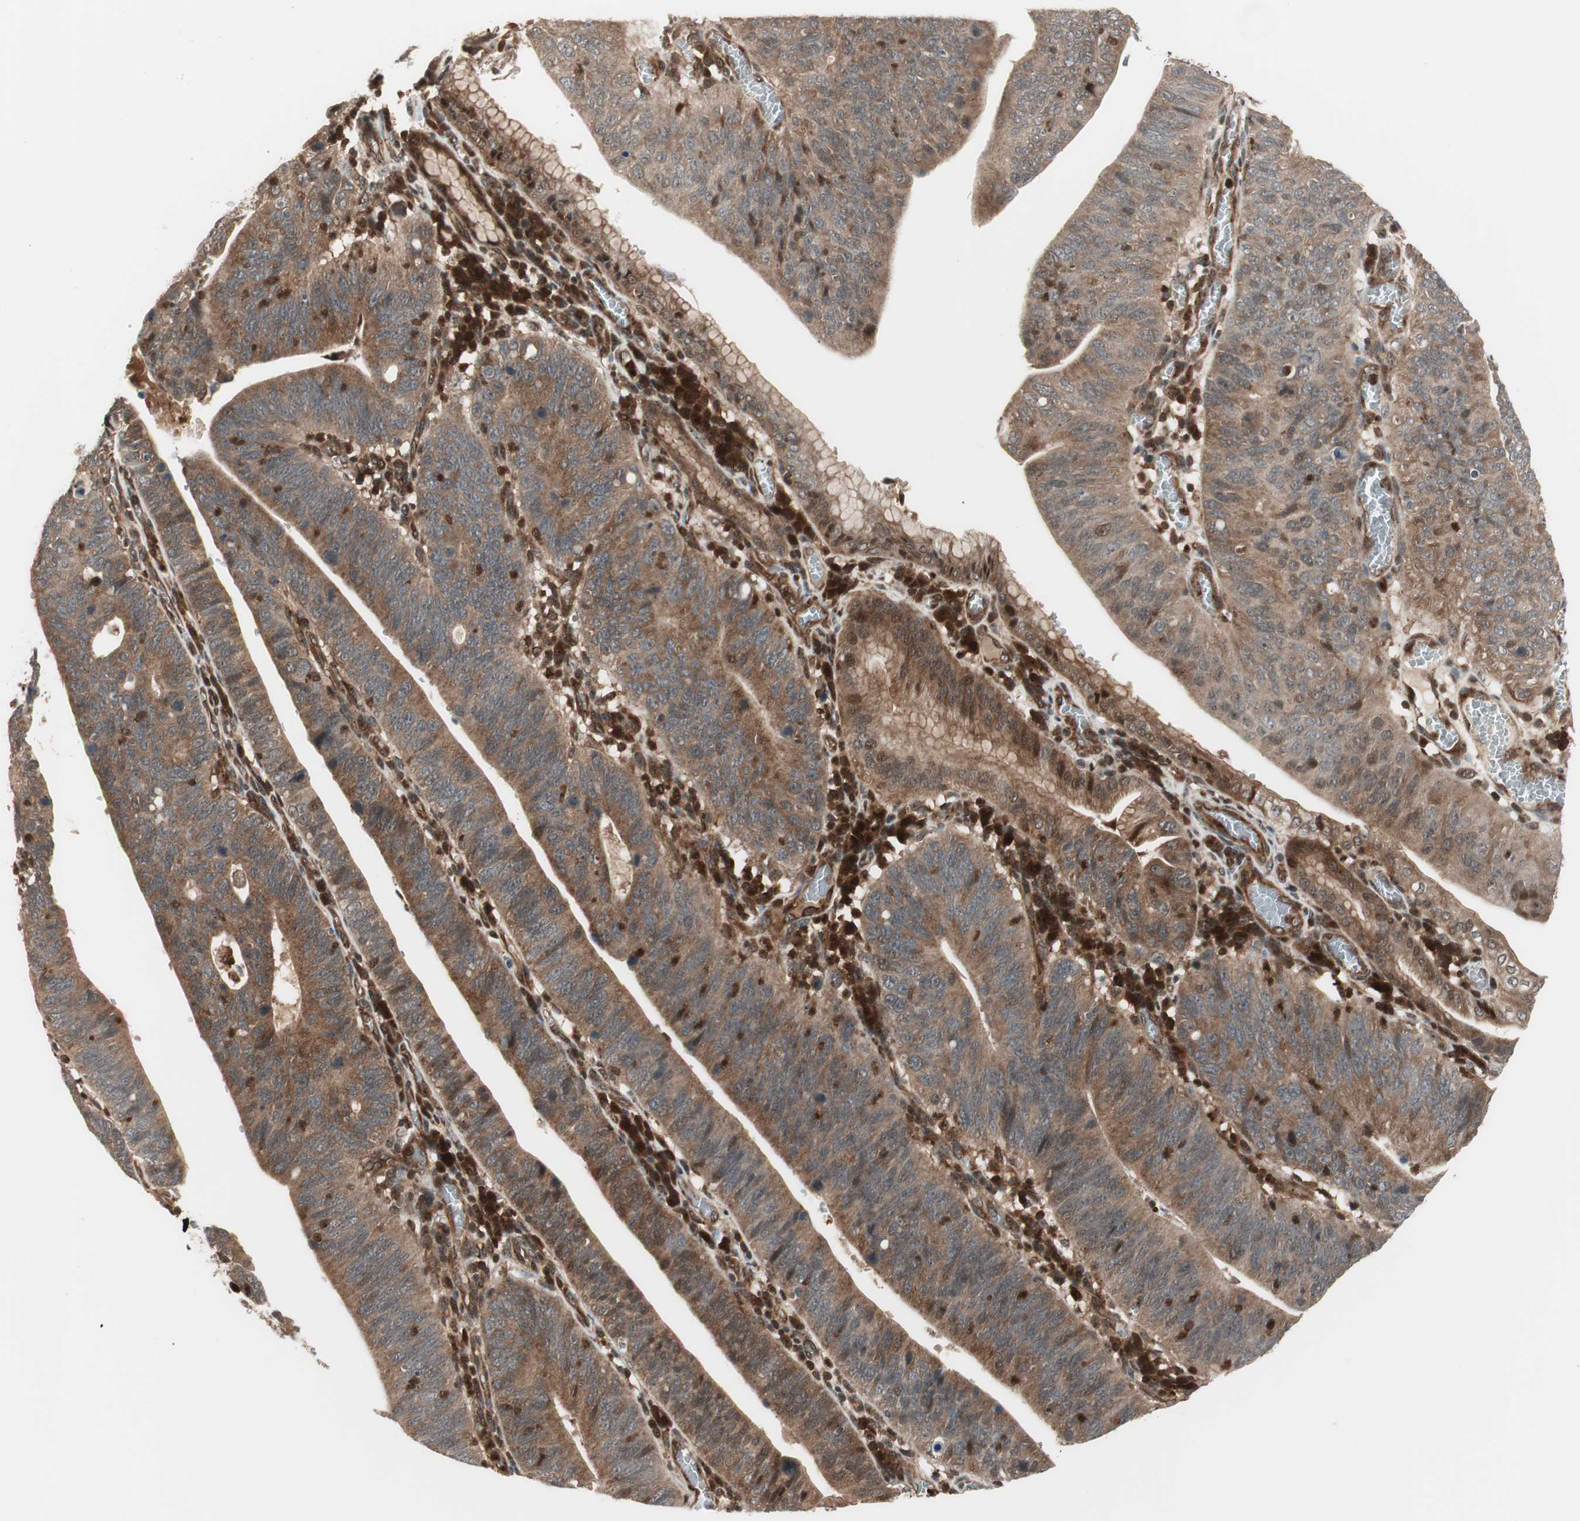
{"staining": {"intensity": "moderate", "quantity": ">75%", "location": "cytoplasmic/membranous,nuclear"}, "tissue": "stomach cancer", "cell_type": "Tumor cells", "image_type": "cancer", "snomed": [{"axis": "morphology", "description": "Adenocarcinoma, NOS"}, {"axis": "topography", "description": "Stomach"}], "caption": "High-magnification brightfield microscopy of stomach cancer (adenocarcinoma) stained with DAB (3,3'-diaminobenzidine) (brown) and counterstained with hematoxylin (blue). tumor cells exhibit moderate cytoplasmic/membranous and nuclear positivity is present in about>75% of cells.", "gene": "PRKG2", "patient": {"sex": "male", "age": 59}}